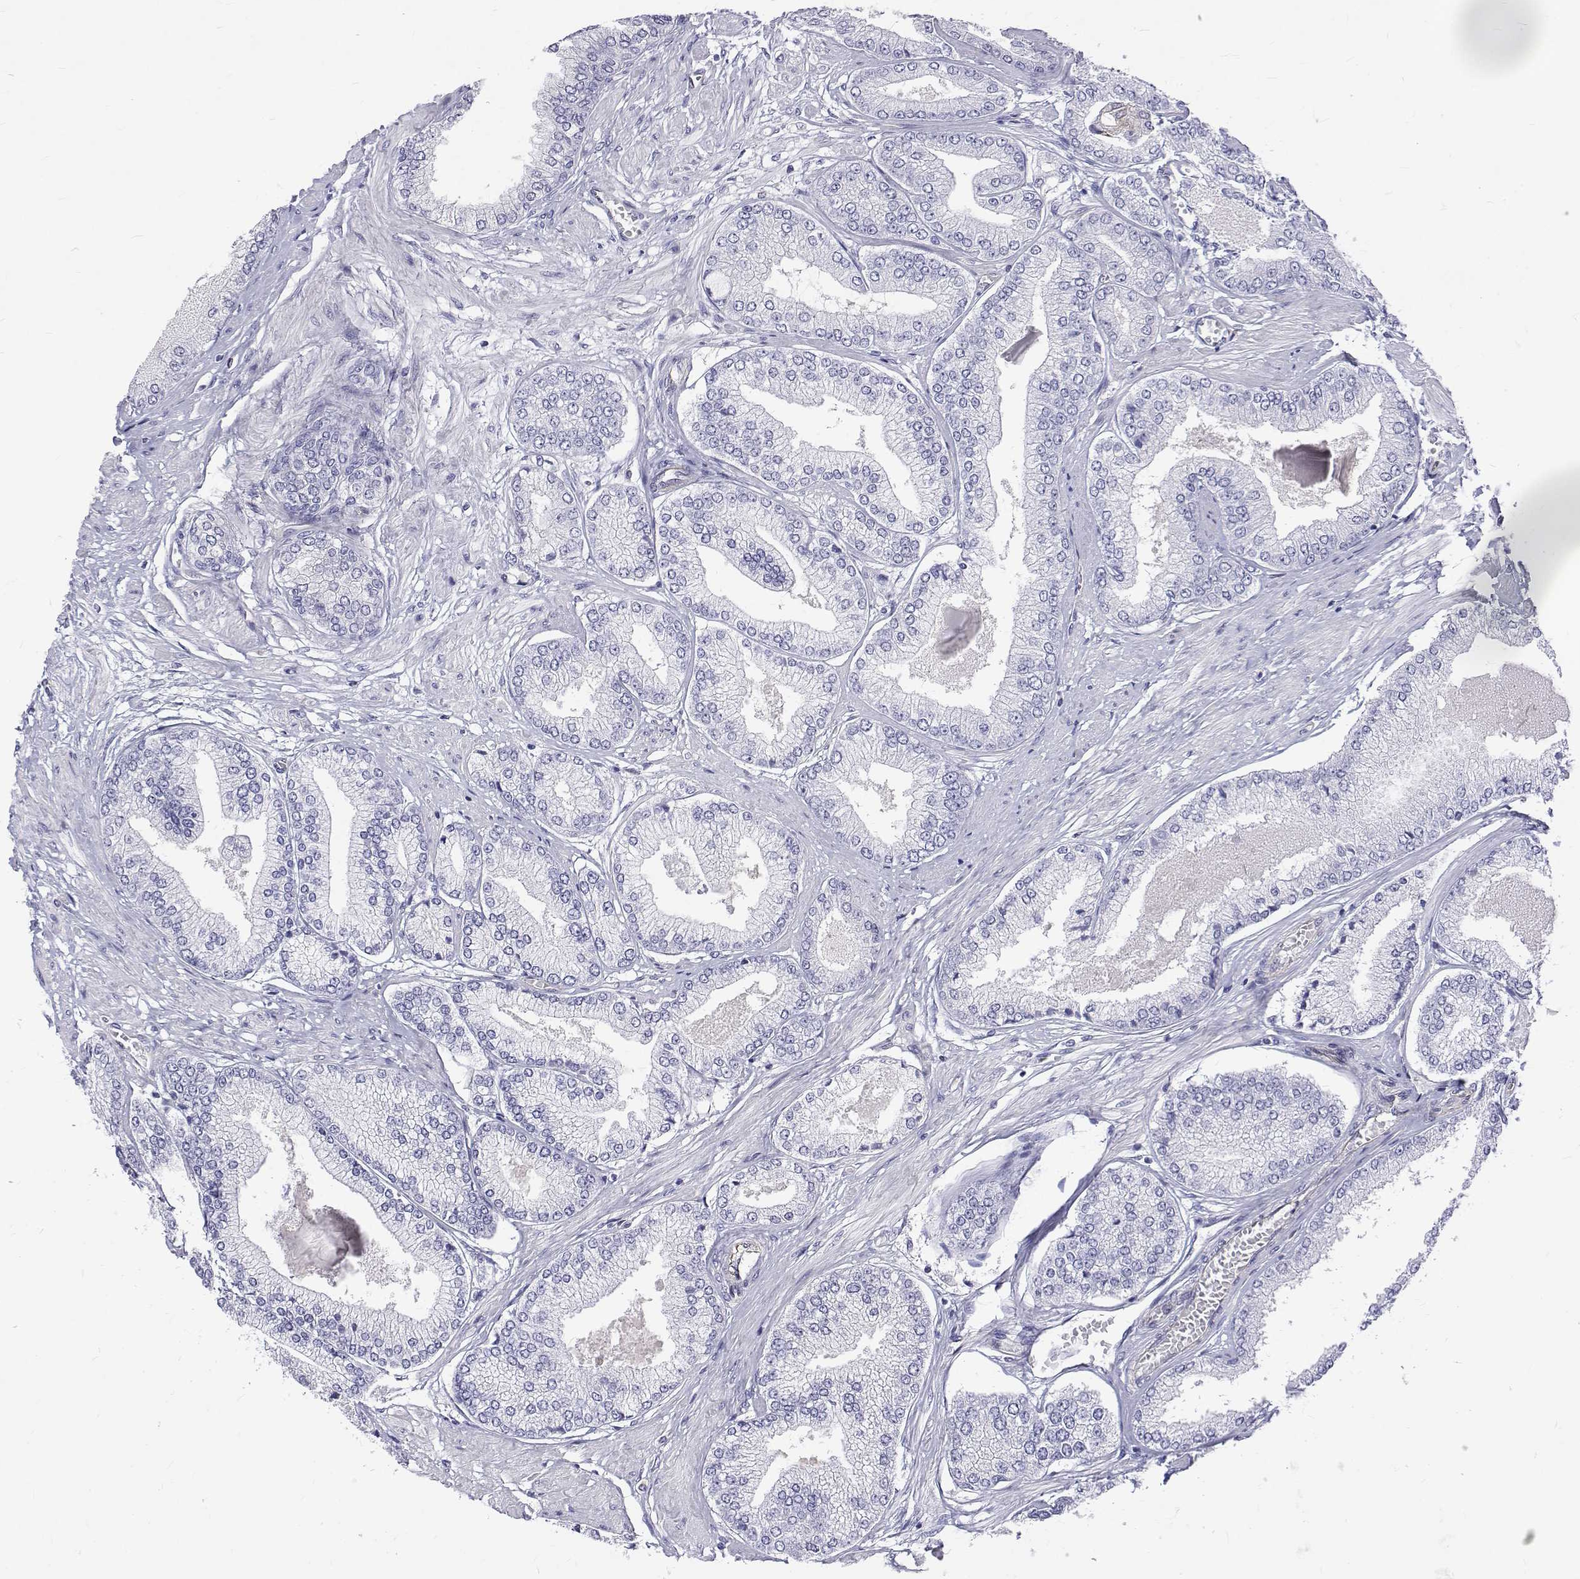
{"staining": {"intensity": "negative", "quantity": "none", "location": "none"}, "tissue": "prostate cancer", "cell_type": "Tumor cells", "image_type": "cancer", "snomed": [{"axis": "morphology", "description": "Adenocarcinoma, Low grade"}, {"axis": "topography", "description": "Prostate"}], "caption": "Immunohistochemical staining of prostate low-grade adenocarcinoma exhibits no significant positivity in tumor cells. The staining was performed using DAB (3,3'-diaminobenzidine) to visualize the protein expression in brown, while the nuclei were stained in blue with hematoxylin (Magnification: 20x).", "gene": "OPRPN", "patient": {"sex": "male", "age": 55}}